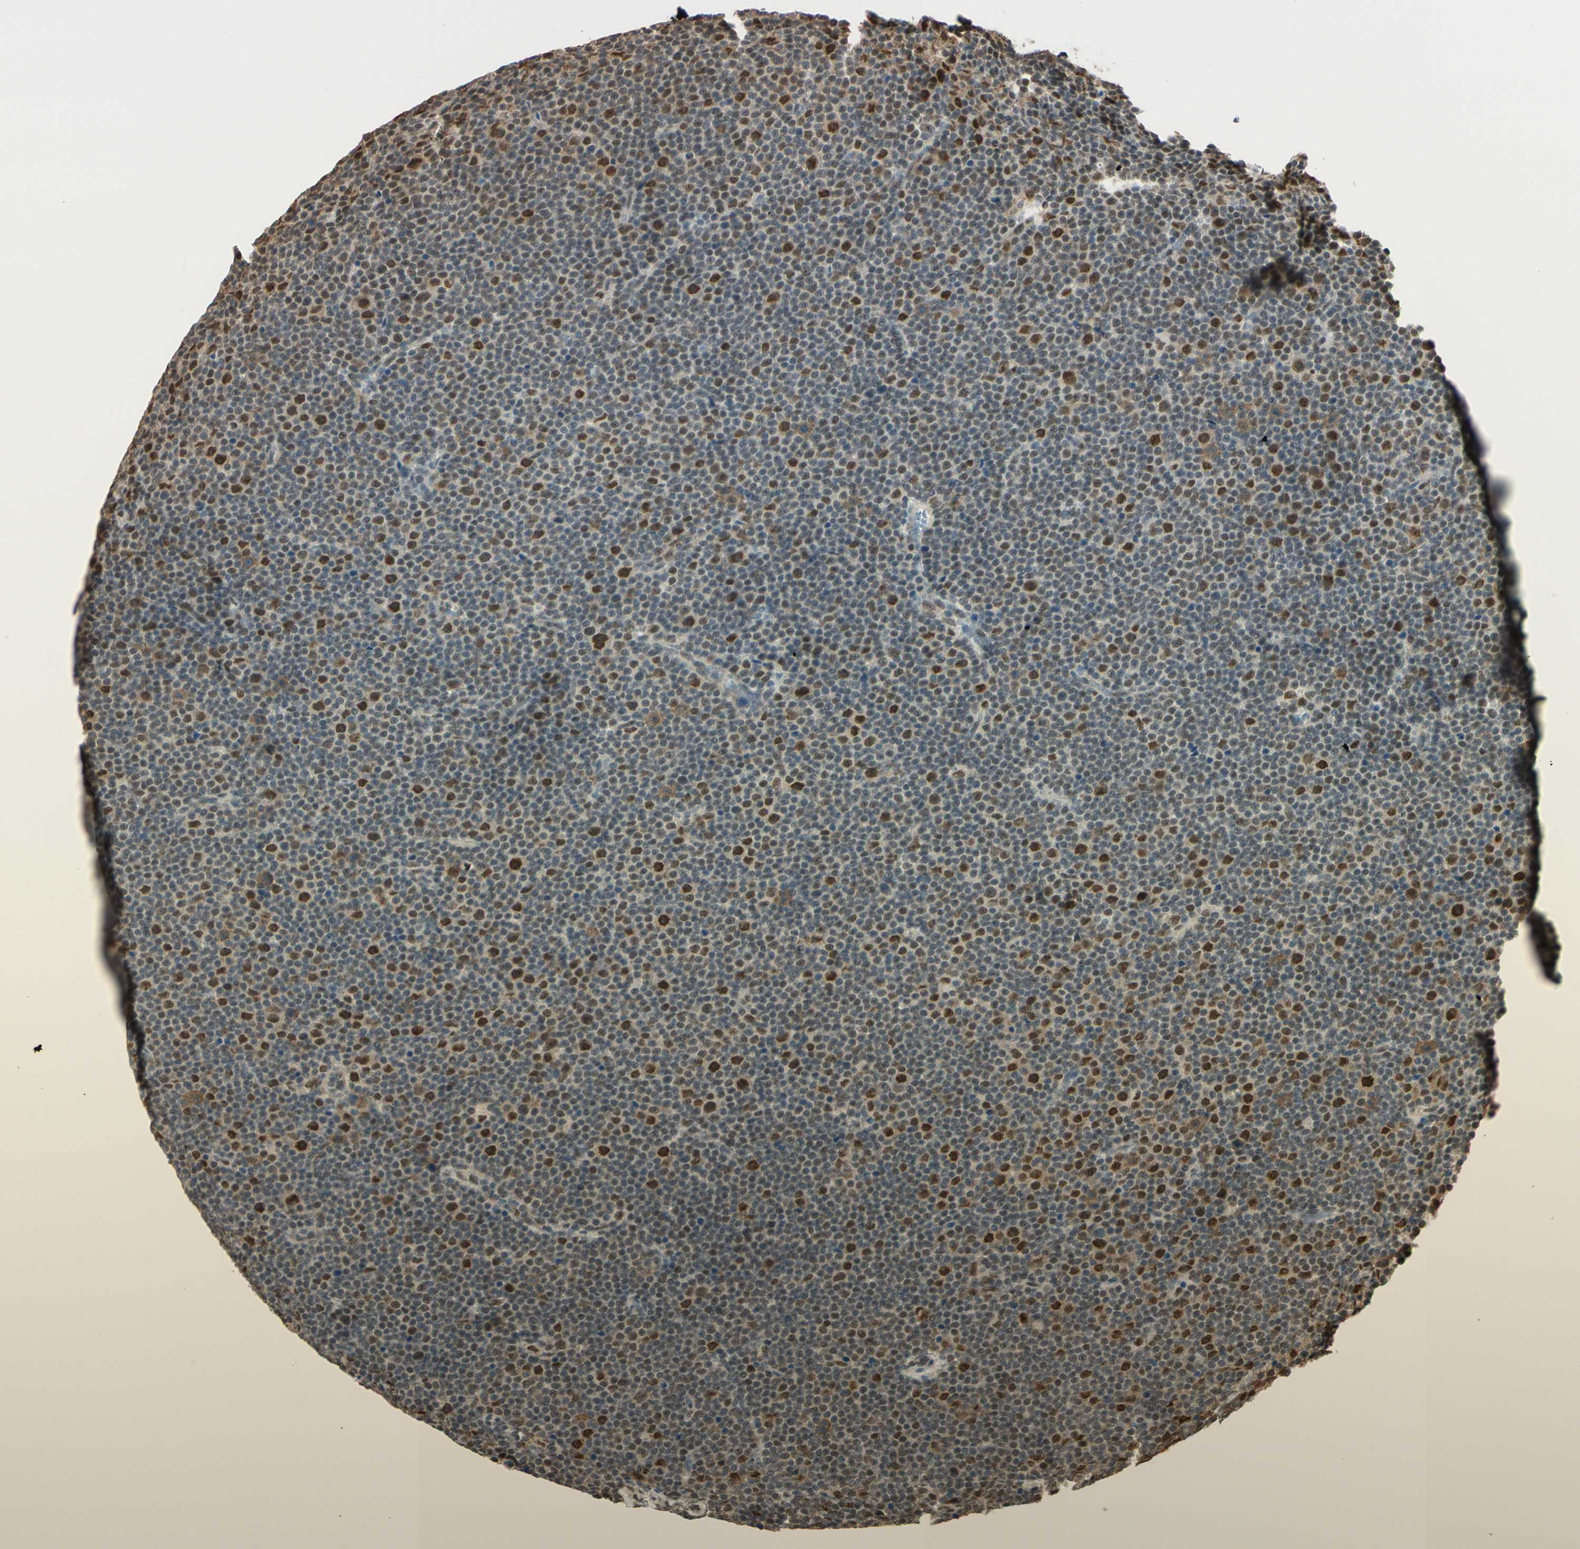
{"staining": {"intensity": "strong", "quantity": "25%-75%", "location": "nuclear"}, "tissue": "lymphoma", "cell_type": "Tumor cells", "image_type": "cancer", "snomed": [{"axis": "morphology", "description": "Malignant lymphoma, non-Hodgkin's type, Low grade"}, {"axis": "topography", "description": "Lymph node"}], "caption": "DAB immunohistochemical staining of human lymphoma exhibits strong nuclear protein positivity in about 25%-75% of tumor cells. The protein of interest is shown in brown color, while the nuclei are stained blue.", "gene": "HSF1", "patient": {"sex": "female", "age": 67}}